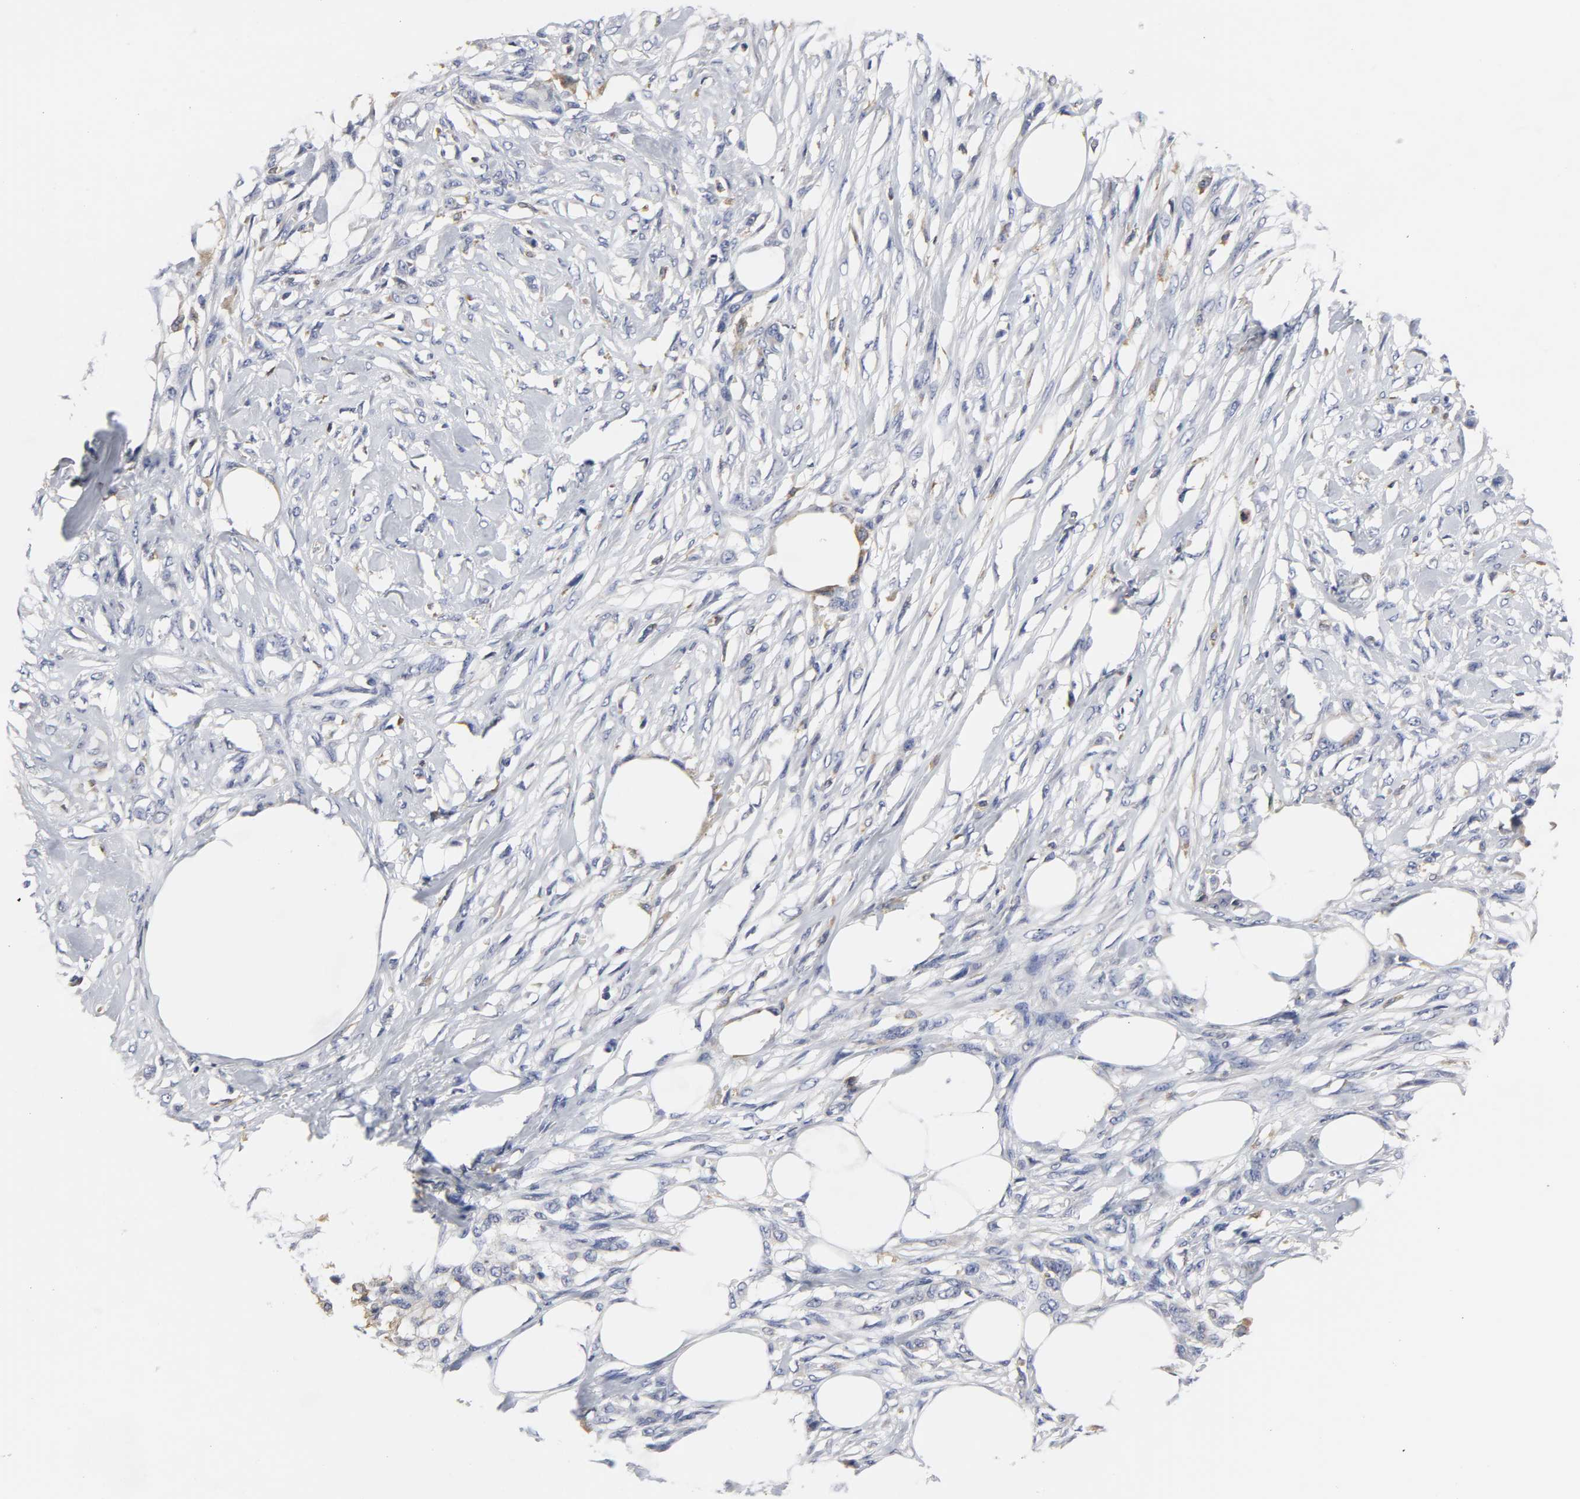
{"staining": {"intensity": "negative", "quantity": "none", "location": "none"}, "tissue": "skin cancer", "cell_type": "Tumor cells", "image_type": "cancer", "snomed": [{"axis": "morphology", "description": "Normal tissue, NOS"}, {"axis": "morphology", "description": "Squamous cell carcinoma, NOS"}, {"axis": "topography", "description": "Skin"}], "caption": "DAB (3,3'-diaminobenzidine) immunohistochemical staining of skin cancer demonstrates no significant positivity in tumor cells. Brightfield microscopy of immunohistochemistry stained with DAB (3,3'-diaminobenzidine) (brown) and hematoxylin (blue), captured at high magnification.", "gene": "HCK", "patient": {"sex": "female", "age": 59}}